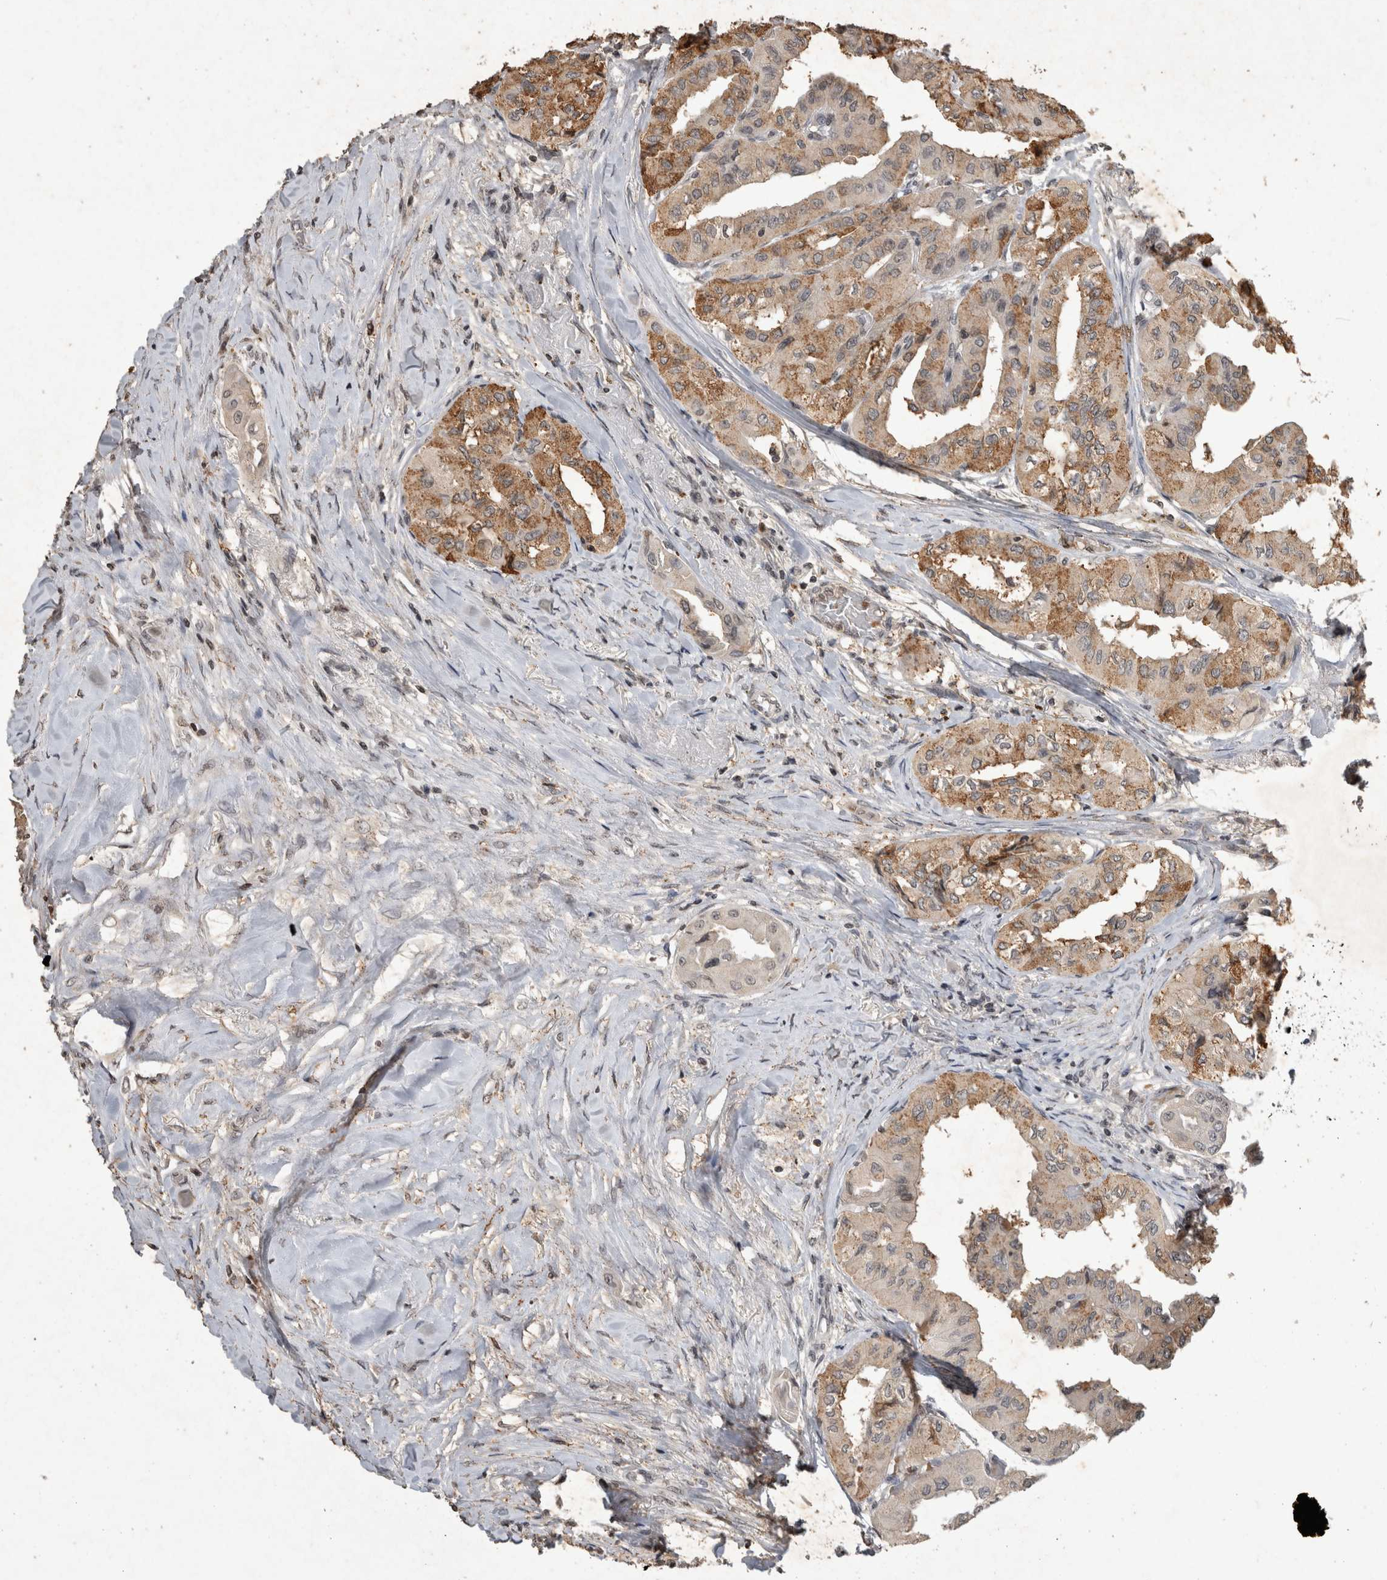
{"staining": {"intensity": "moderate", "quantity": "25%-75%", "location": "cytoplasmic/membranous"}, "tissue": "thyroid cancer", "cell_type": "Tumor cells", "image_type": "cancer", "snomed": [{"axis": "morphology", "description": "Papillary adenocarcinoma, NOS"}, {"axis": "topography", "description": "Thyroid gland"}], "caption": "Brown immunohistochemical staining in human thyroid papillary adenocarcinoma reveals moderate cytoplasmic/membranous staining in approximately 25%-75% of tumor cells.", "gene": "HRK", "patient": {"sex": "female", "age": 59}}